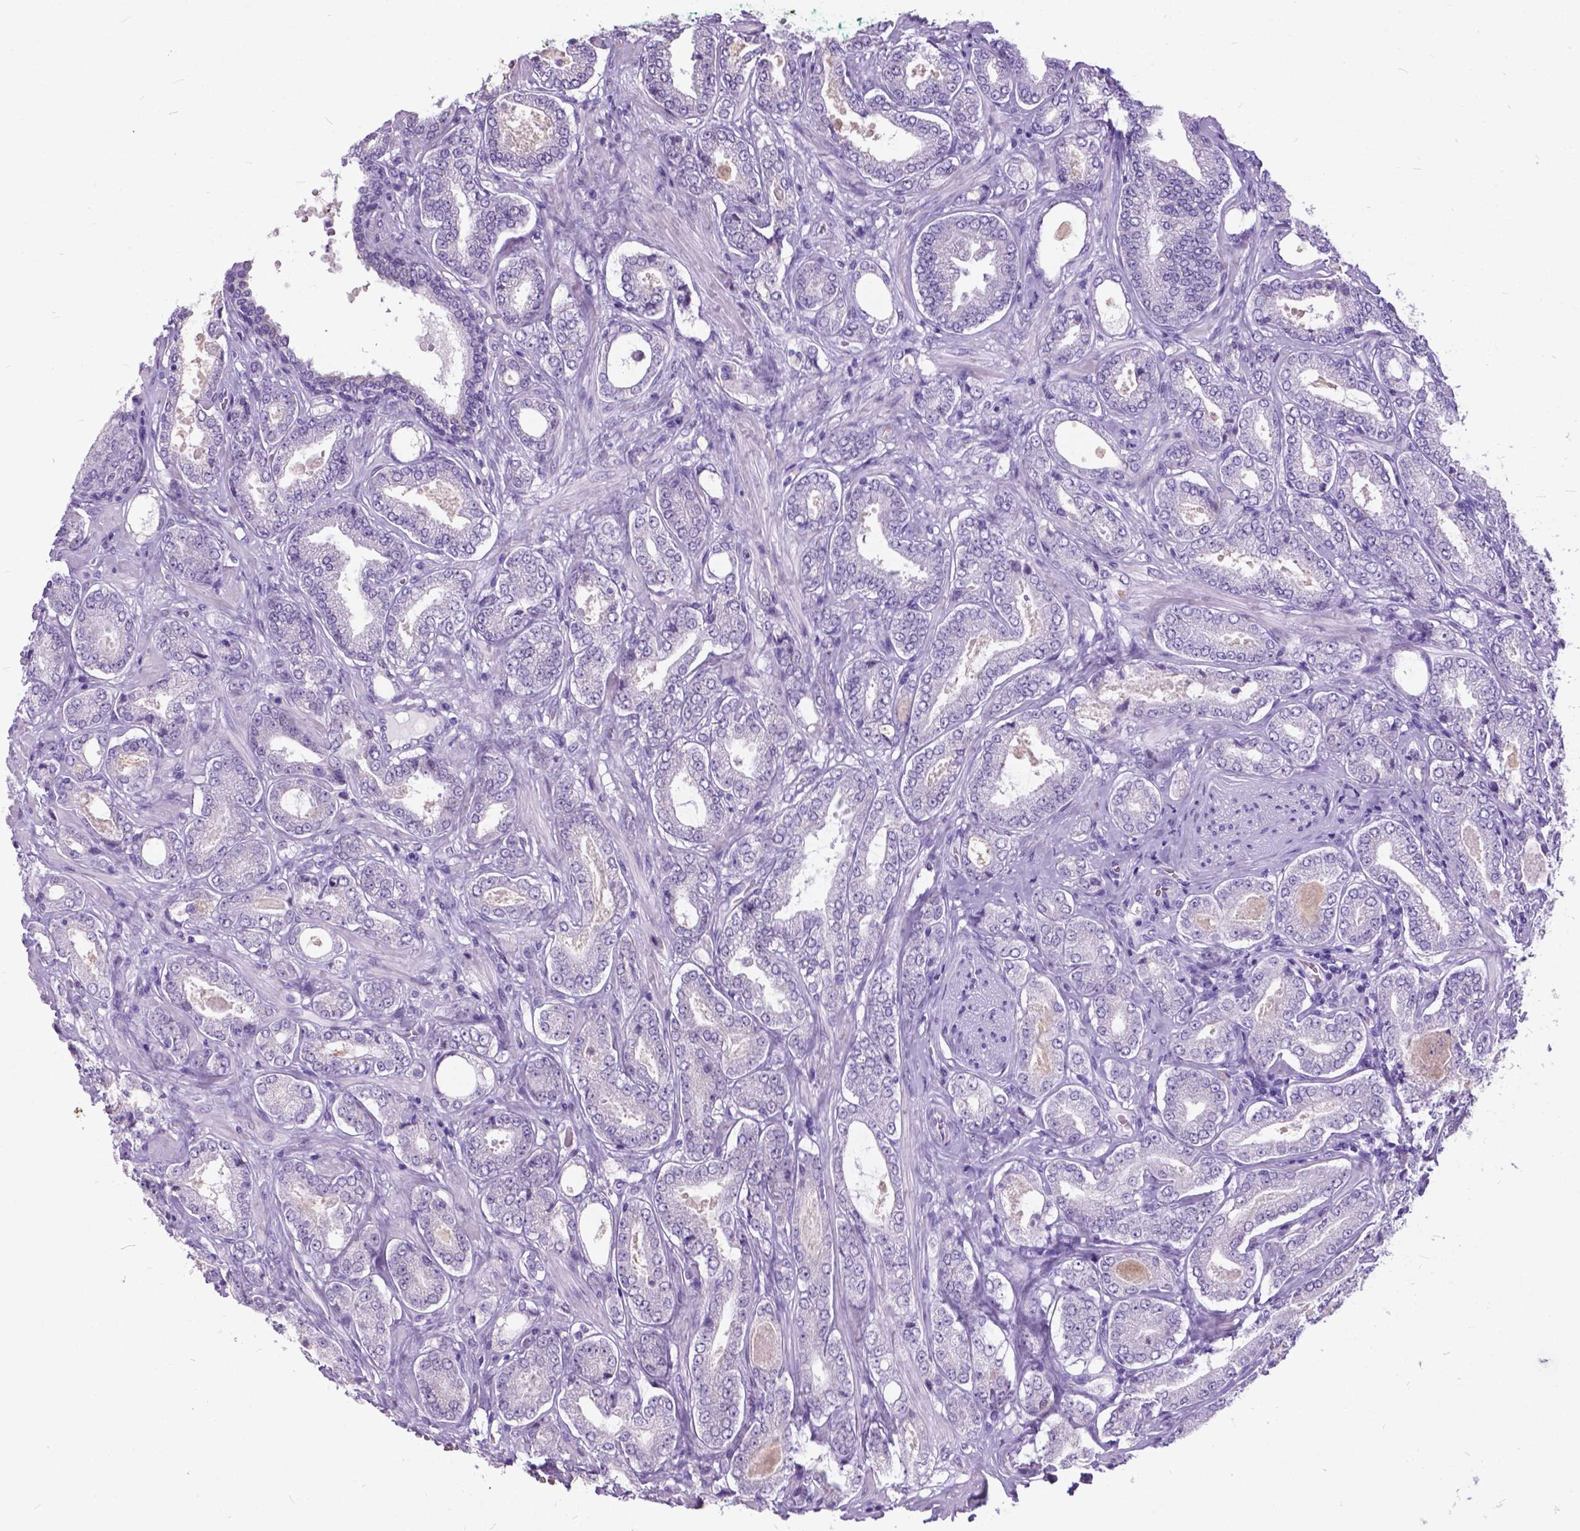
{"staining": {"intensity": "negative", "quantity": "none", "location": "none"}, "tissue": "prostate cancer", "cell_type": "Tumor cells", "image_type": "cancer", "snomed": [{"axis": "morphology", "description": "Adenocarcinoma, NOS"}, {"axis": "topography", "description": "Prostate"}], "caption": "Immunohistochemistry (IHC) of human prostate cancer (adenocarcinoma) demonstrates no expression in tumor cells.", "gene": "BSND", "patient": {"sex": "male", "age": 64}}